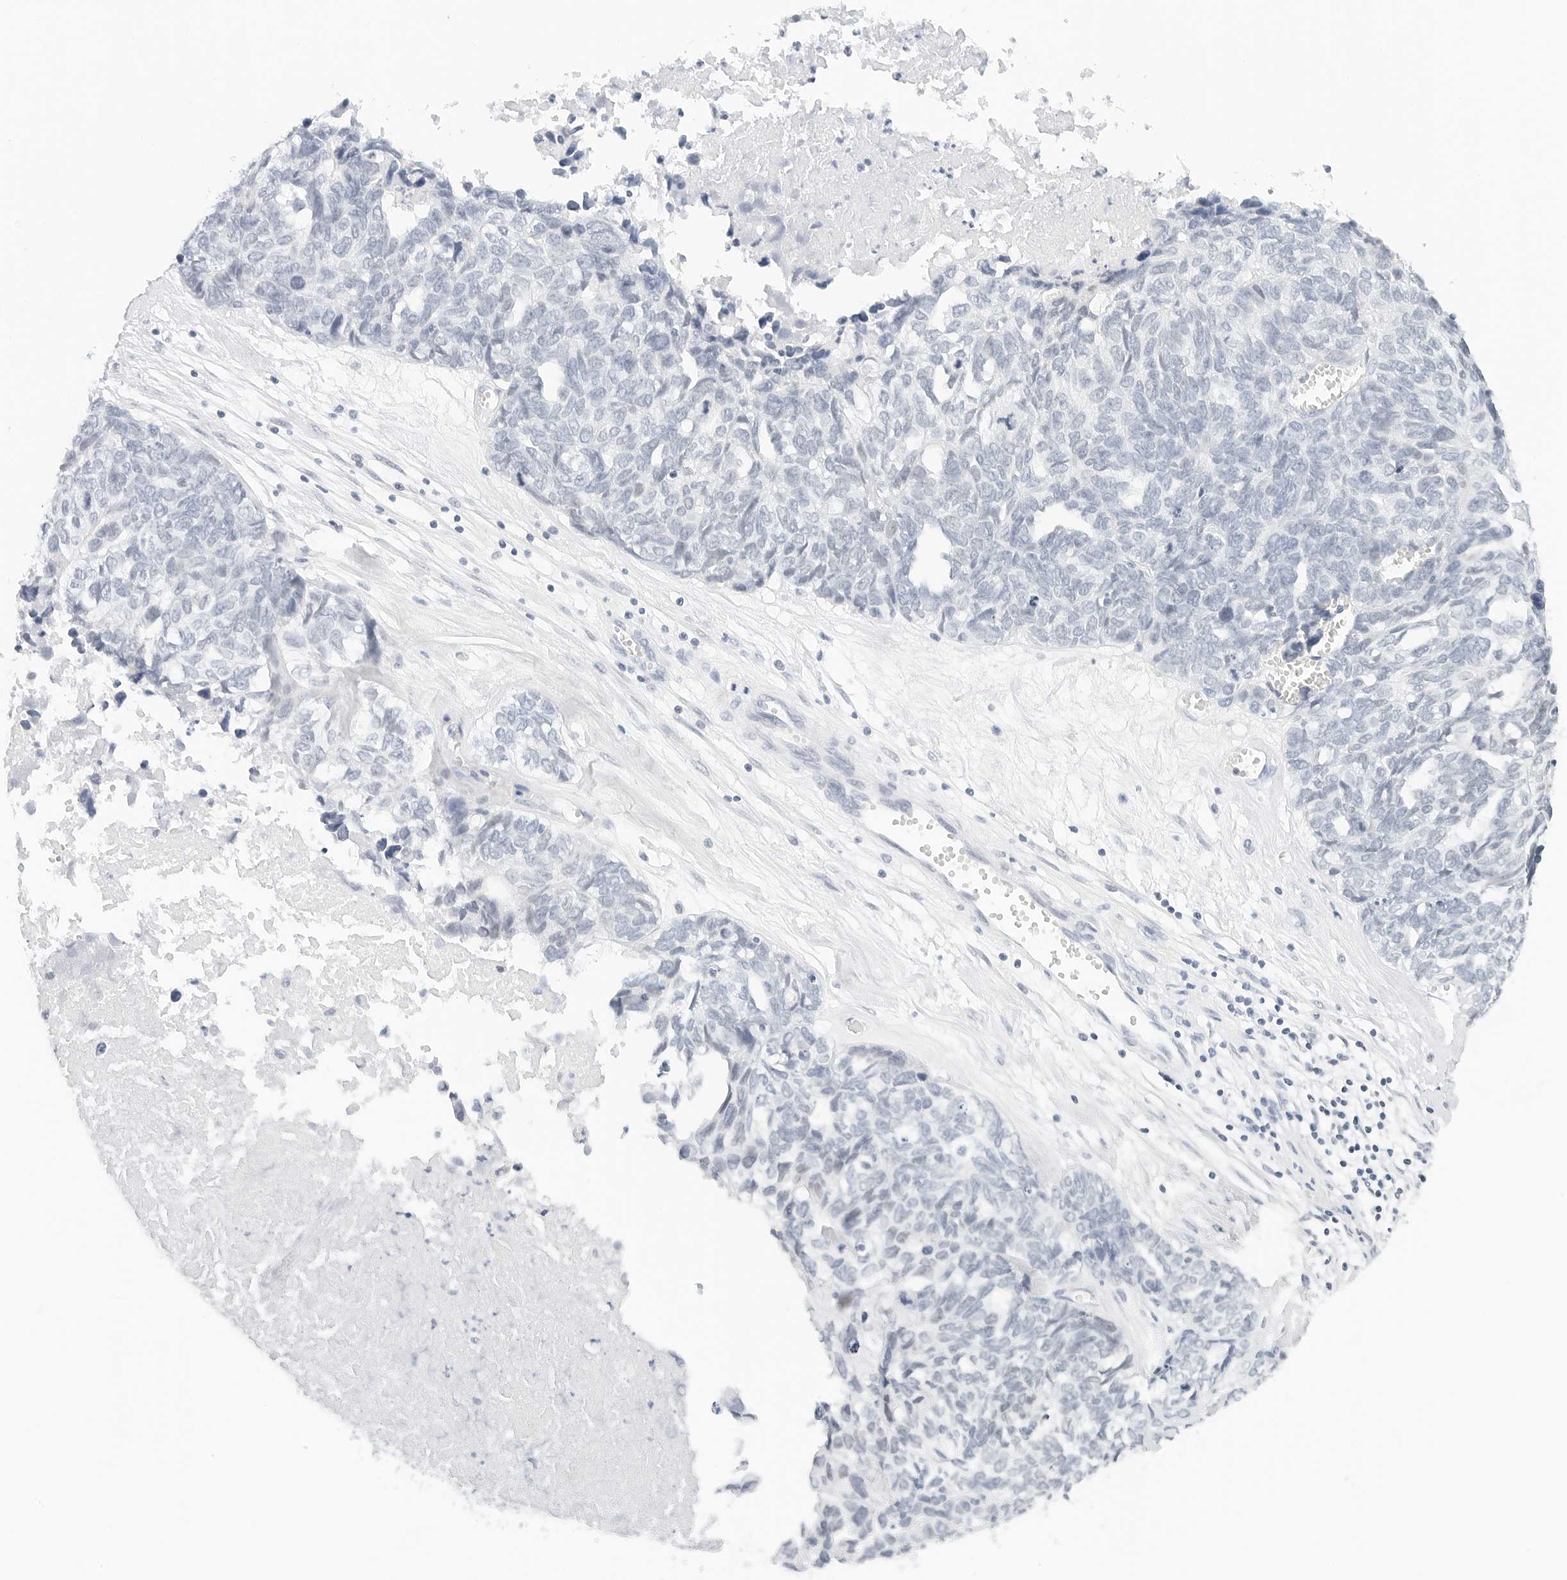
{"staining": {"intensity": "negative", "quantity": "none", "location": "none"}, "tissue": "ovarian cancer", "cell_type": "Tumor cells", "image_type": "cancer", "snomed": [{"axis": "morphology", "description": "Cystadenocarcinoma, serous, NOS"}, {"axis": "topography", "description": "Ovary"}], "caption": "Immunohistochemical staining of ovarian cancer (serous cystadenocarcinoma) displays no significant expression in tumor cells.", "gene": "CD22", "patient": {"sex": "female", "age": 79}}